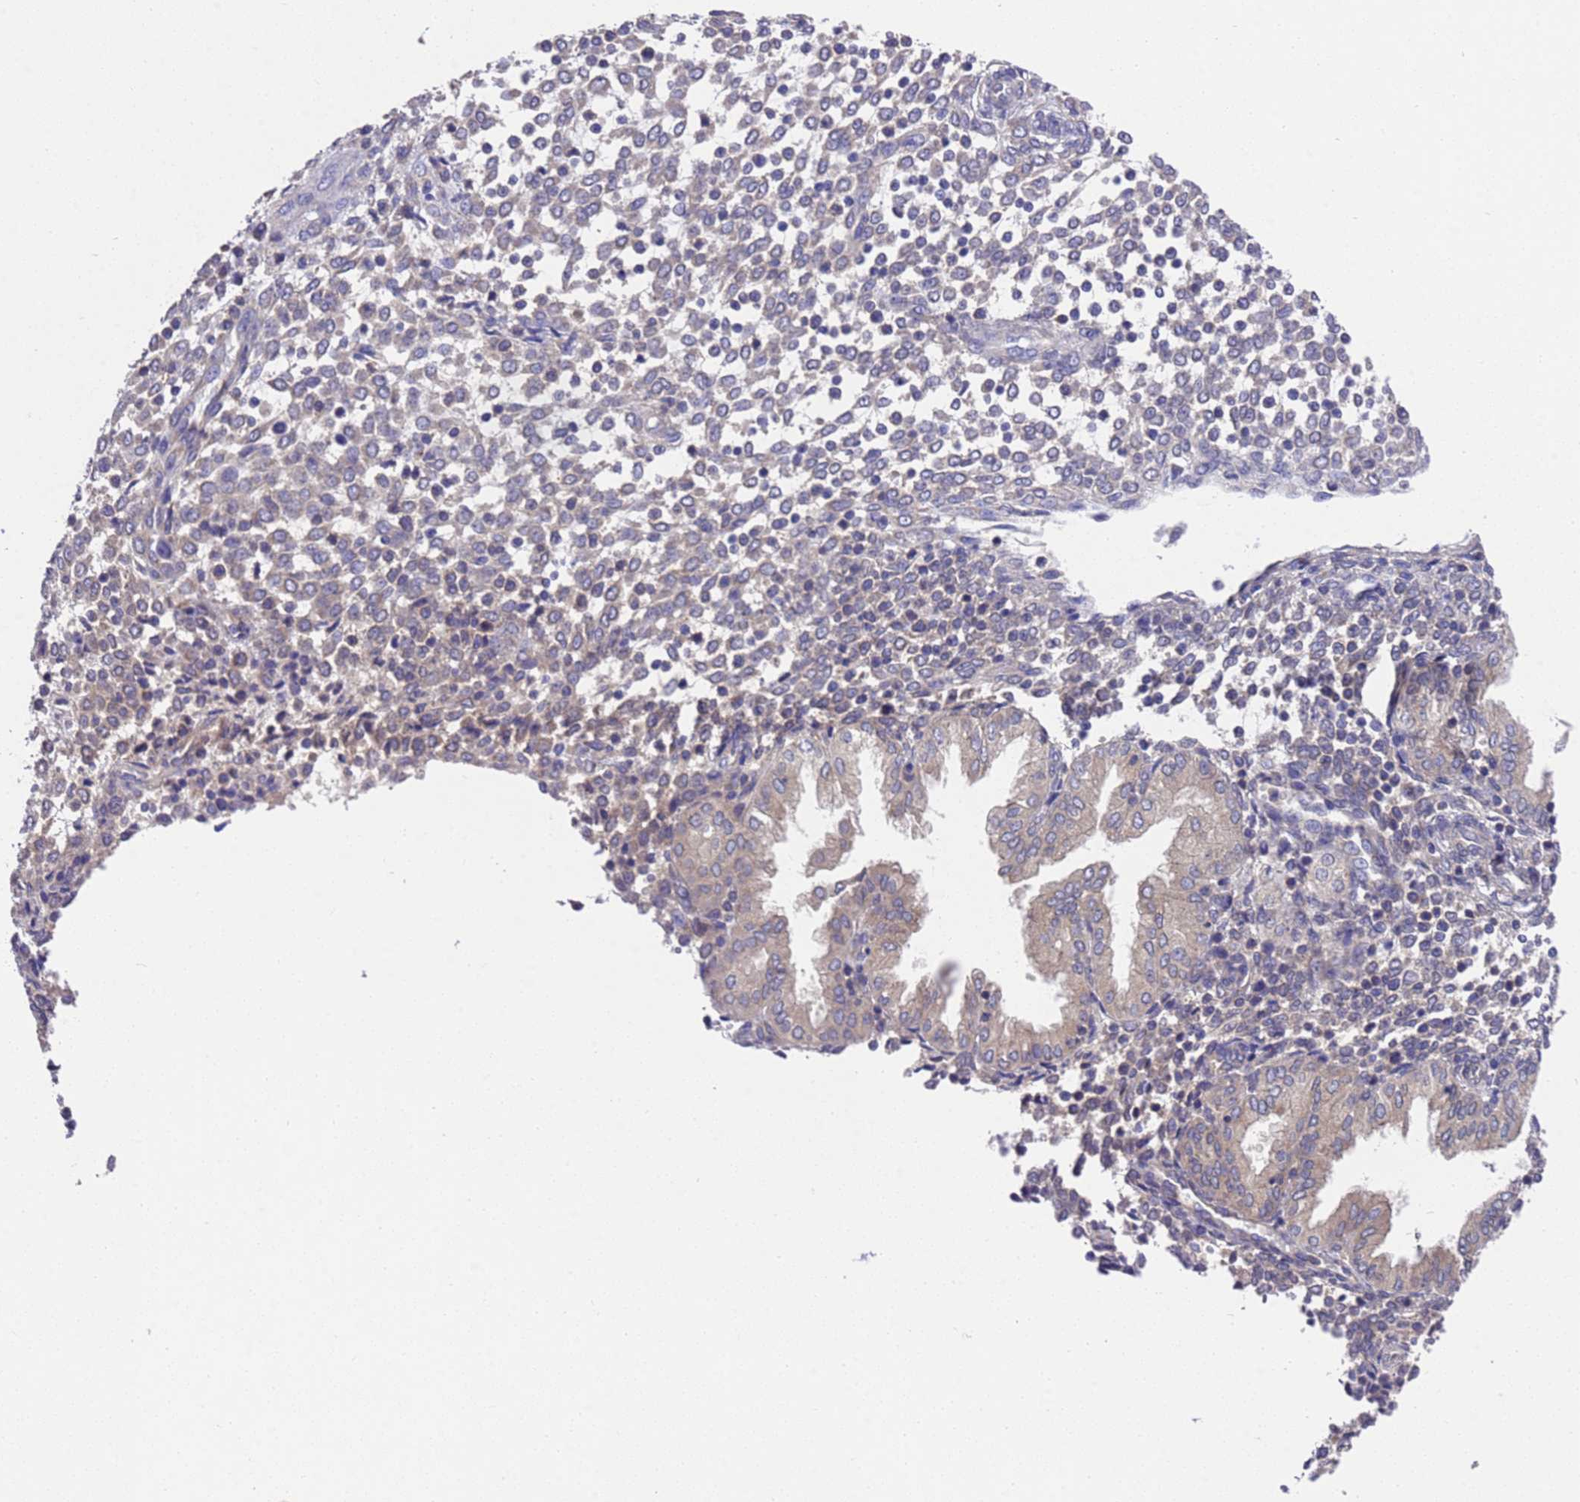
{"staining": {"intensity": "negative", "quantity": "none", "location": "none"}, "tissue": "endometrium", "cell_type": "Cells in endometrial stroma", "image_type": "normal", "snomed": [{"axis": "morphology", "description": "Normal tissue, NOS"}, {"axis": "topography", "description": "Endometrium"}], "caption": "Cells in endometrial stroma are negative for protein expression in benign human endometrium. The staining was performed using DAB to visualize the protein expression in brown, while the nuclei were stained in blue with hematoxylin (Magnification: 20x).", "gene": "DCAF12L1", "patient": {"sex": "female", "age": 53}}